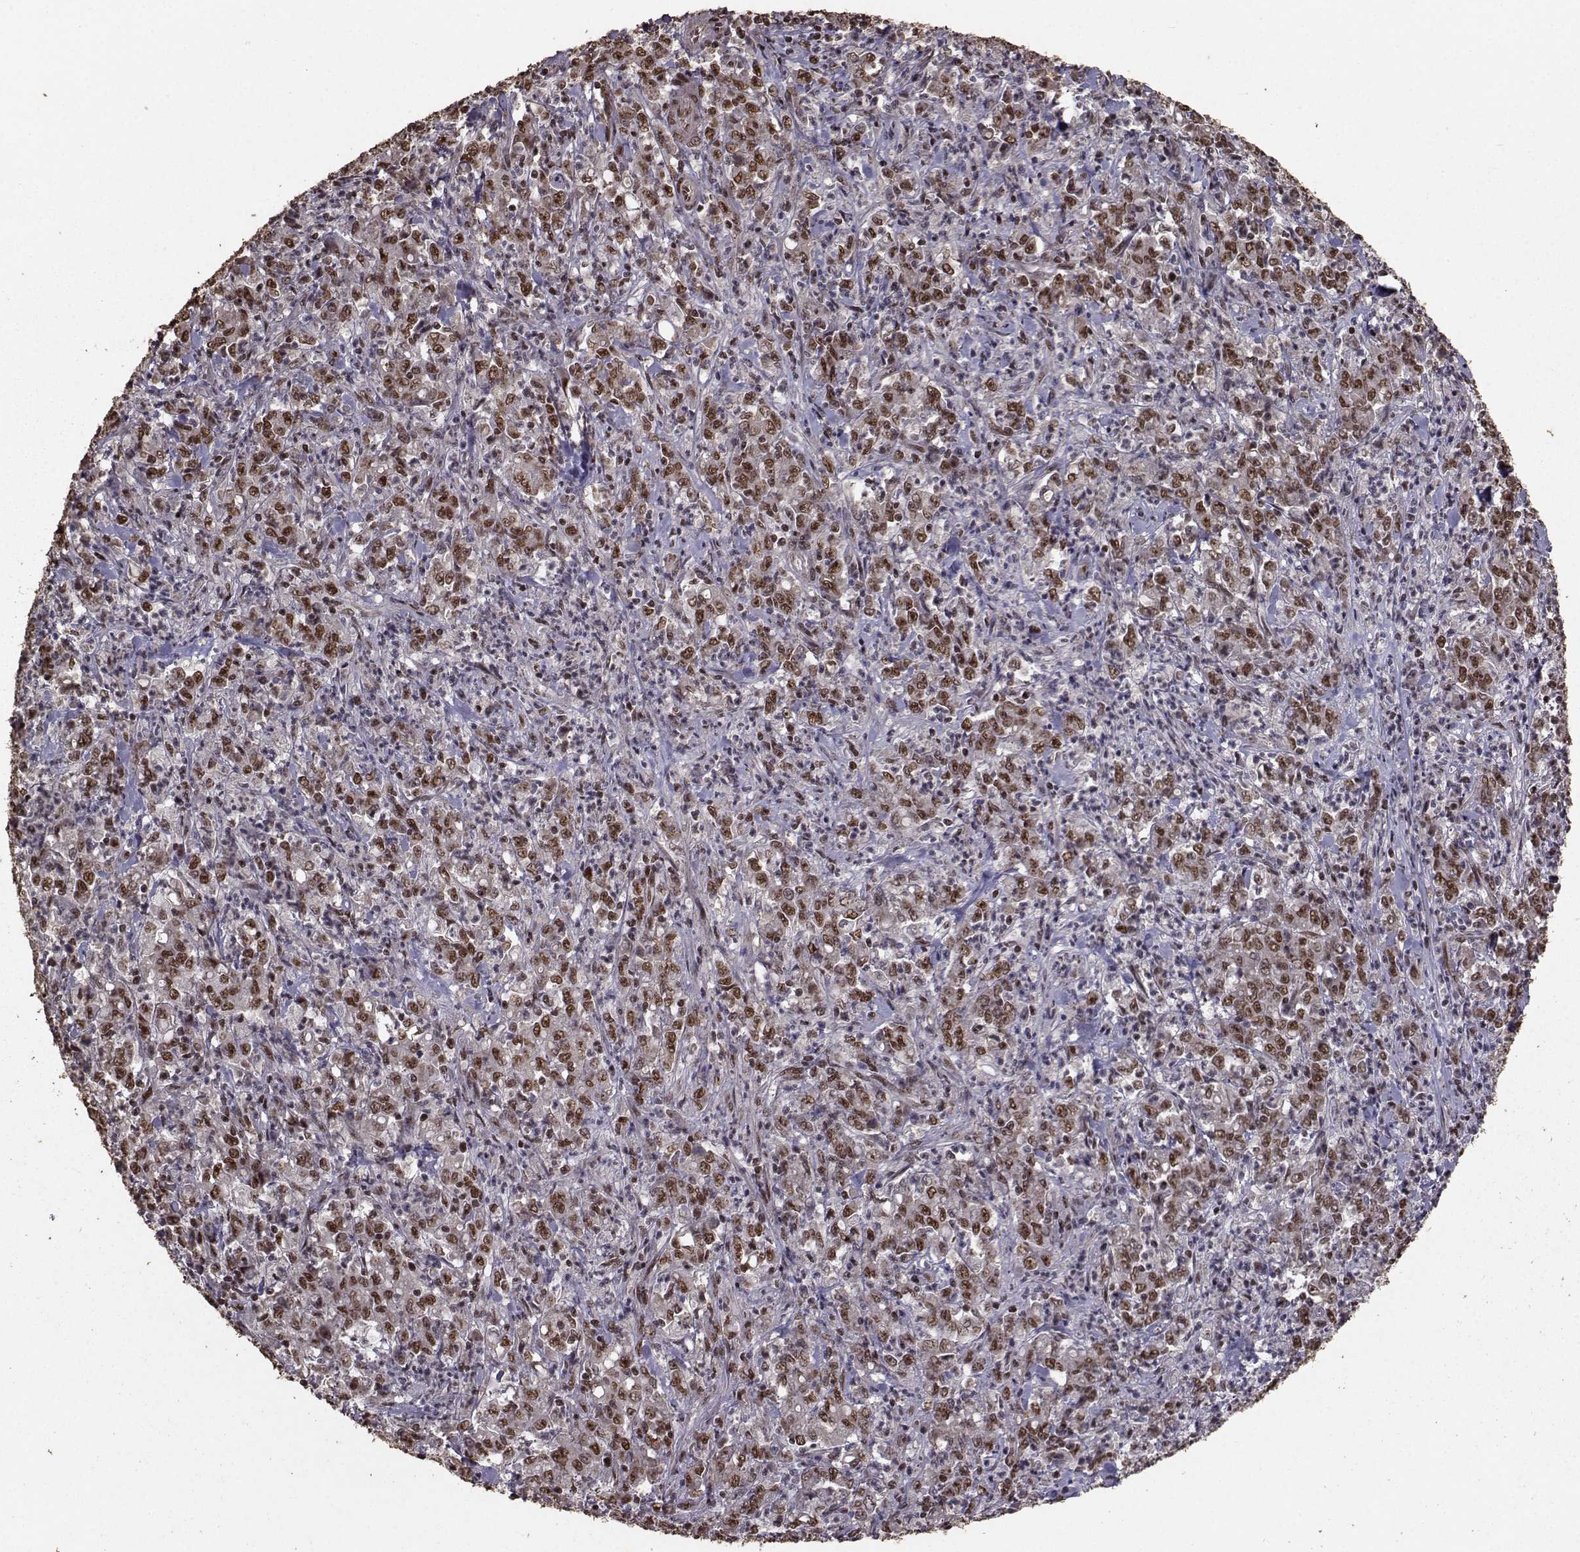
{"staining": {"intensity": "strong", "quantity": ">75%", "location": "nuclear"}, "tissue": "stomach cancer", "cell_type": "Tumor cells", "image_type": "cancer", "snomed": [{"axis": "morphology", "description": "Adenocarcinoma, NOS"}, {"axis": "topography", "description": "Stomach, lower"}], "caption": "Protein expression analysis of stomach cancer reveals strong nuclear staining in about >75% of tumor cells.", "gene": "SF1", "patient": {"sex": "female", "age": 71}}